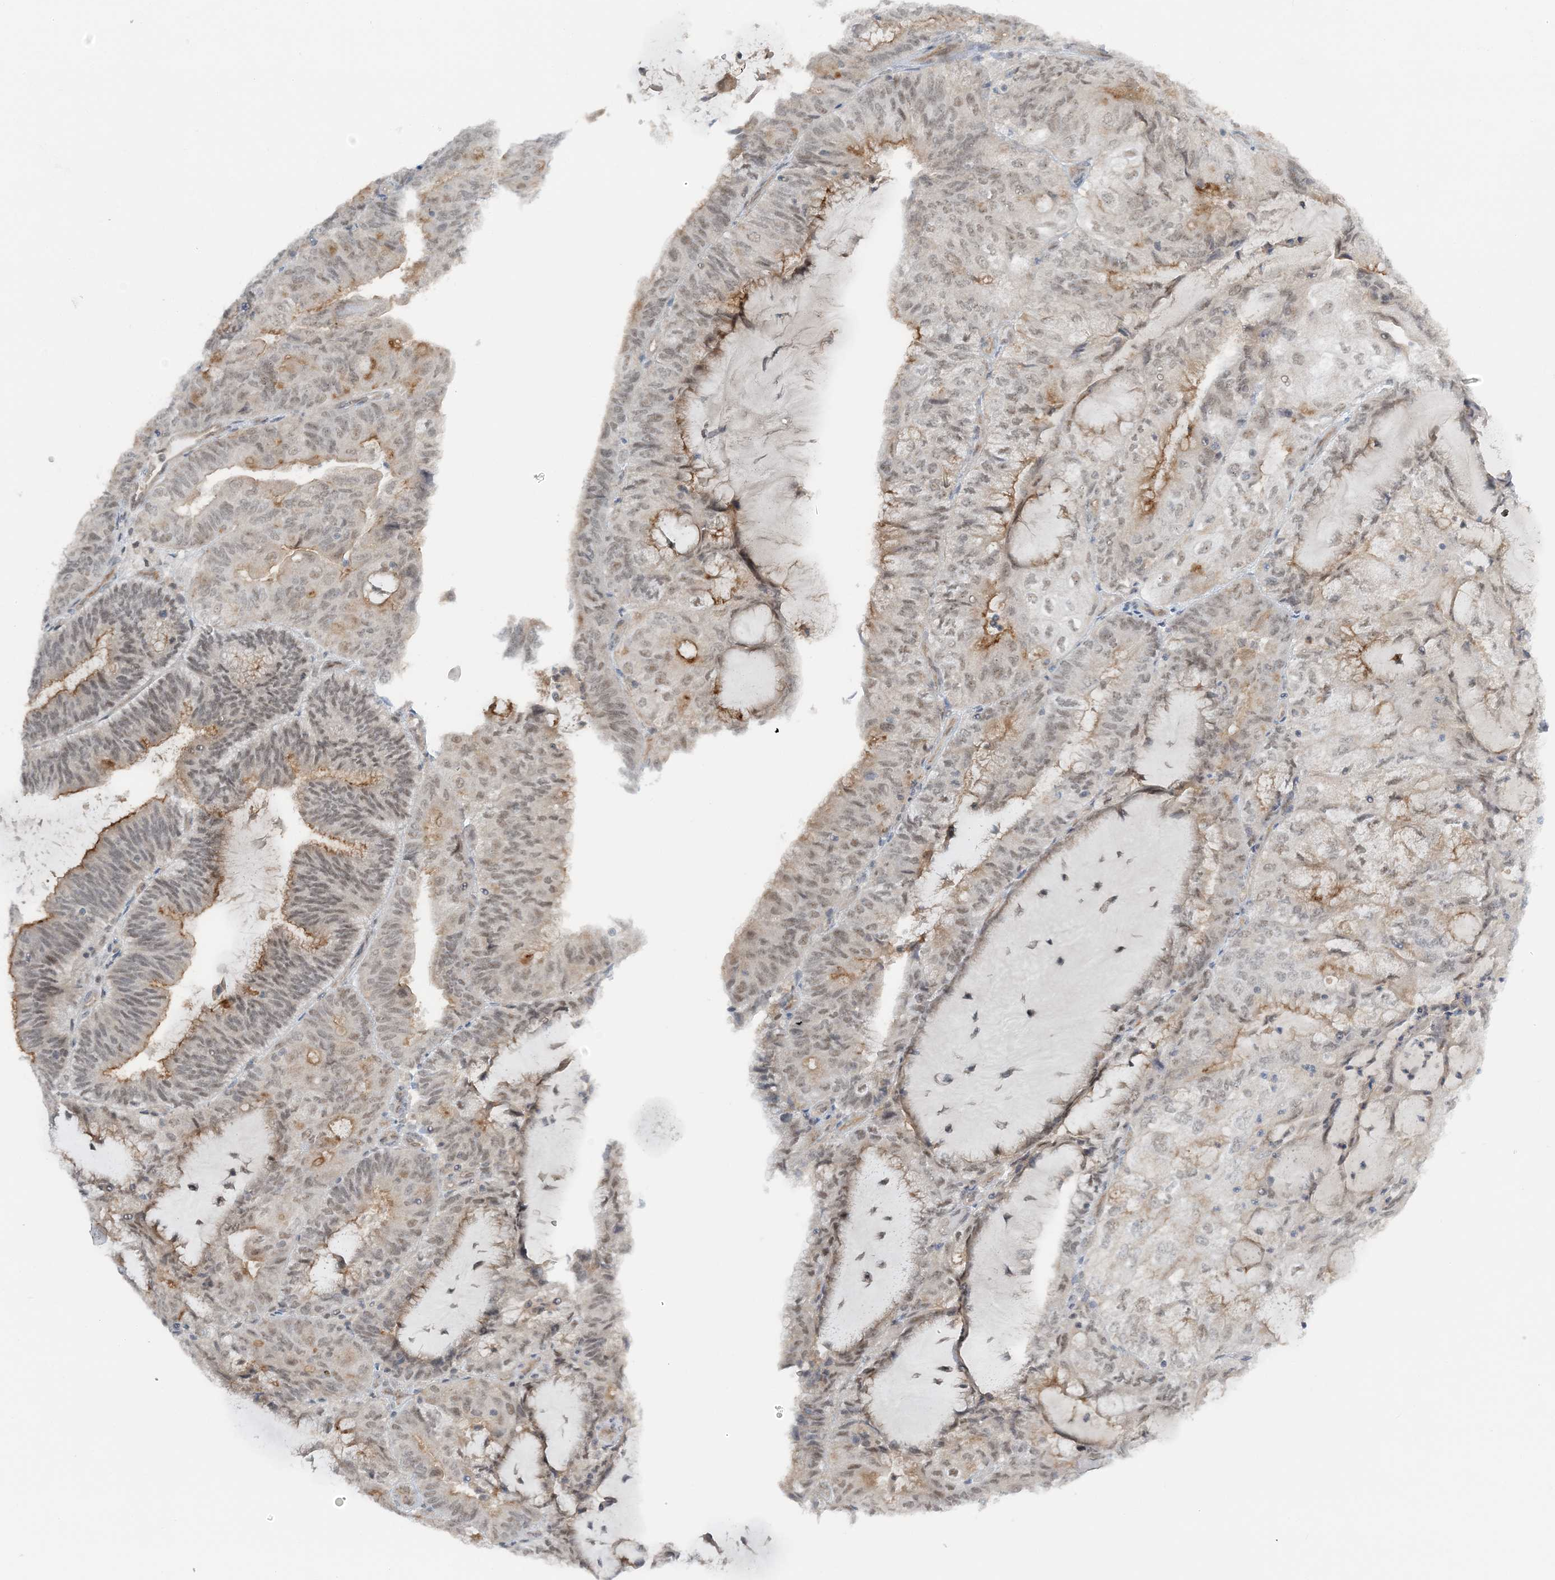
{"staining": {"intensity": "moderate", "quantity": "<25%", "location": "cytoplasmic/membranous"}, "tissue": "endometrial cancer", "cell_type": "Tumor cells", "image_type": "cancer", "snomed": [{"axis": "morphology", "description": "Adenocarcinoma, NOS"}, {"axis": "topography", "description": "Endometrium"}], "caption": "IHC image of adenocarcinoma (endometrial) stained for a protein (brown), which exhibits low levels of moderate cytoplasmic/membranous expression in about <25% of tumor cells.", "gene": "ATP11A", "patient": {"sex": "female", "age": 81}}